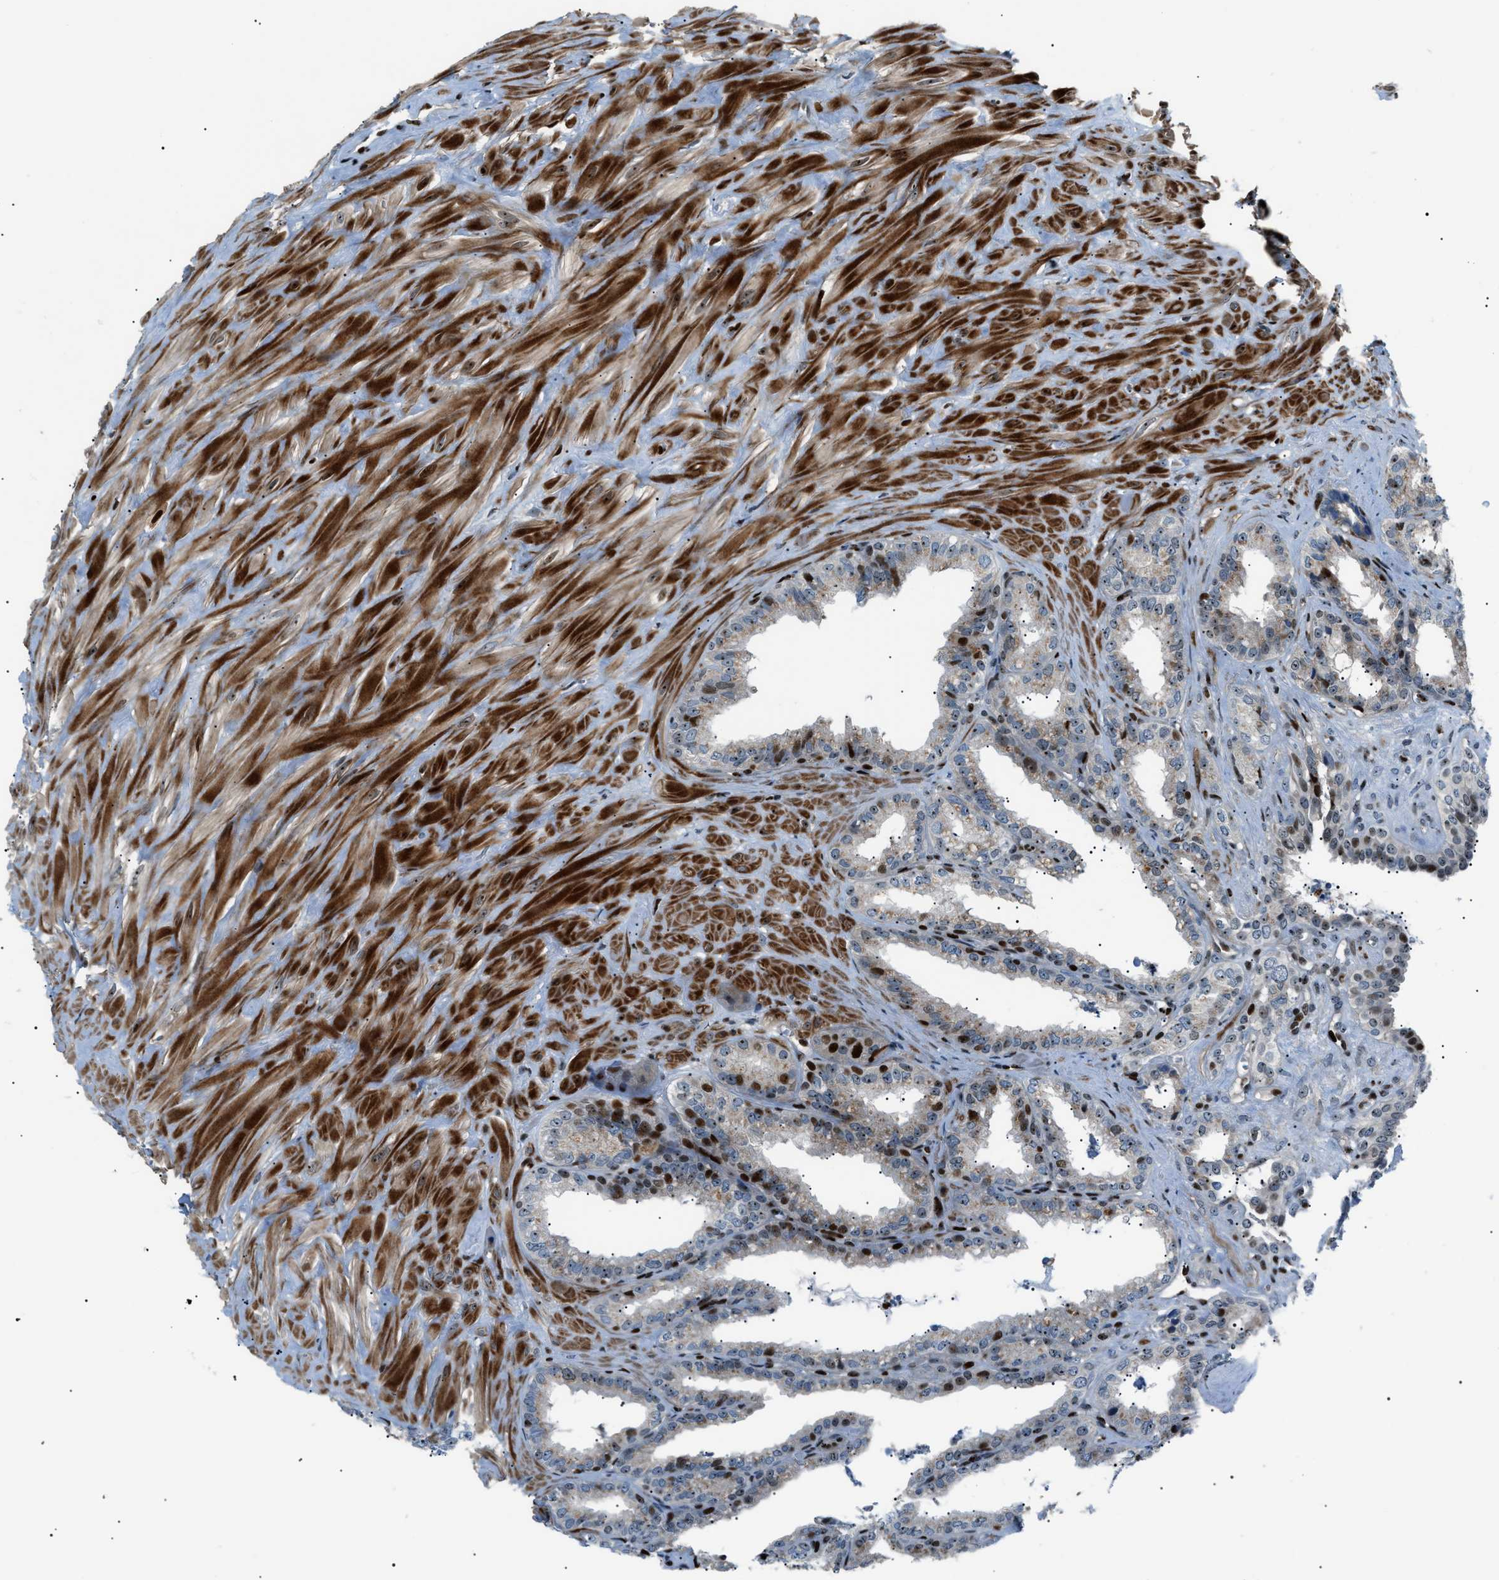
{"staining": {"intensity": "moderate", "quantity": "<25%", "location": "nuclear"}, "tissue": "seminal vesicle", "cell_type": "Glandular cells", "image_type": "normal", "snomed": [{"axis": "morphology", "description": "Normal tissue, NOS"}, {"axis": "topography", "description": "Seminal veicle"}], "caption": "Protein expression analysis of unremarkable seminal vesicle displays moderate nuclear positivity in about <25% of glandular cells. The staining was performed using DAB (3,3'-diaminobenzidine), with brown indicating positive protein expression. Nuclei are stained blue with hematoxylin.", "gene": "PRKX", "patient": {"sex": "male", "age": 64}}